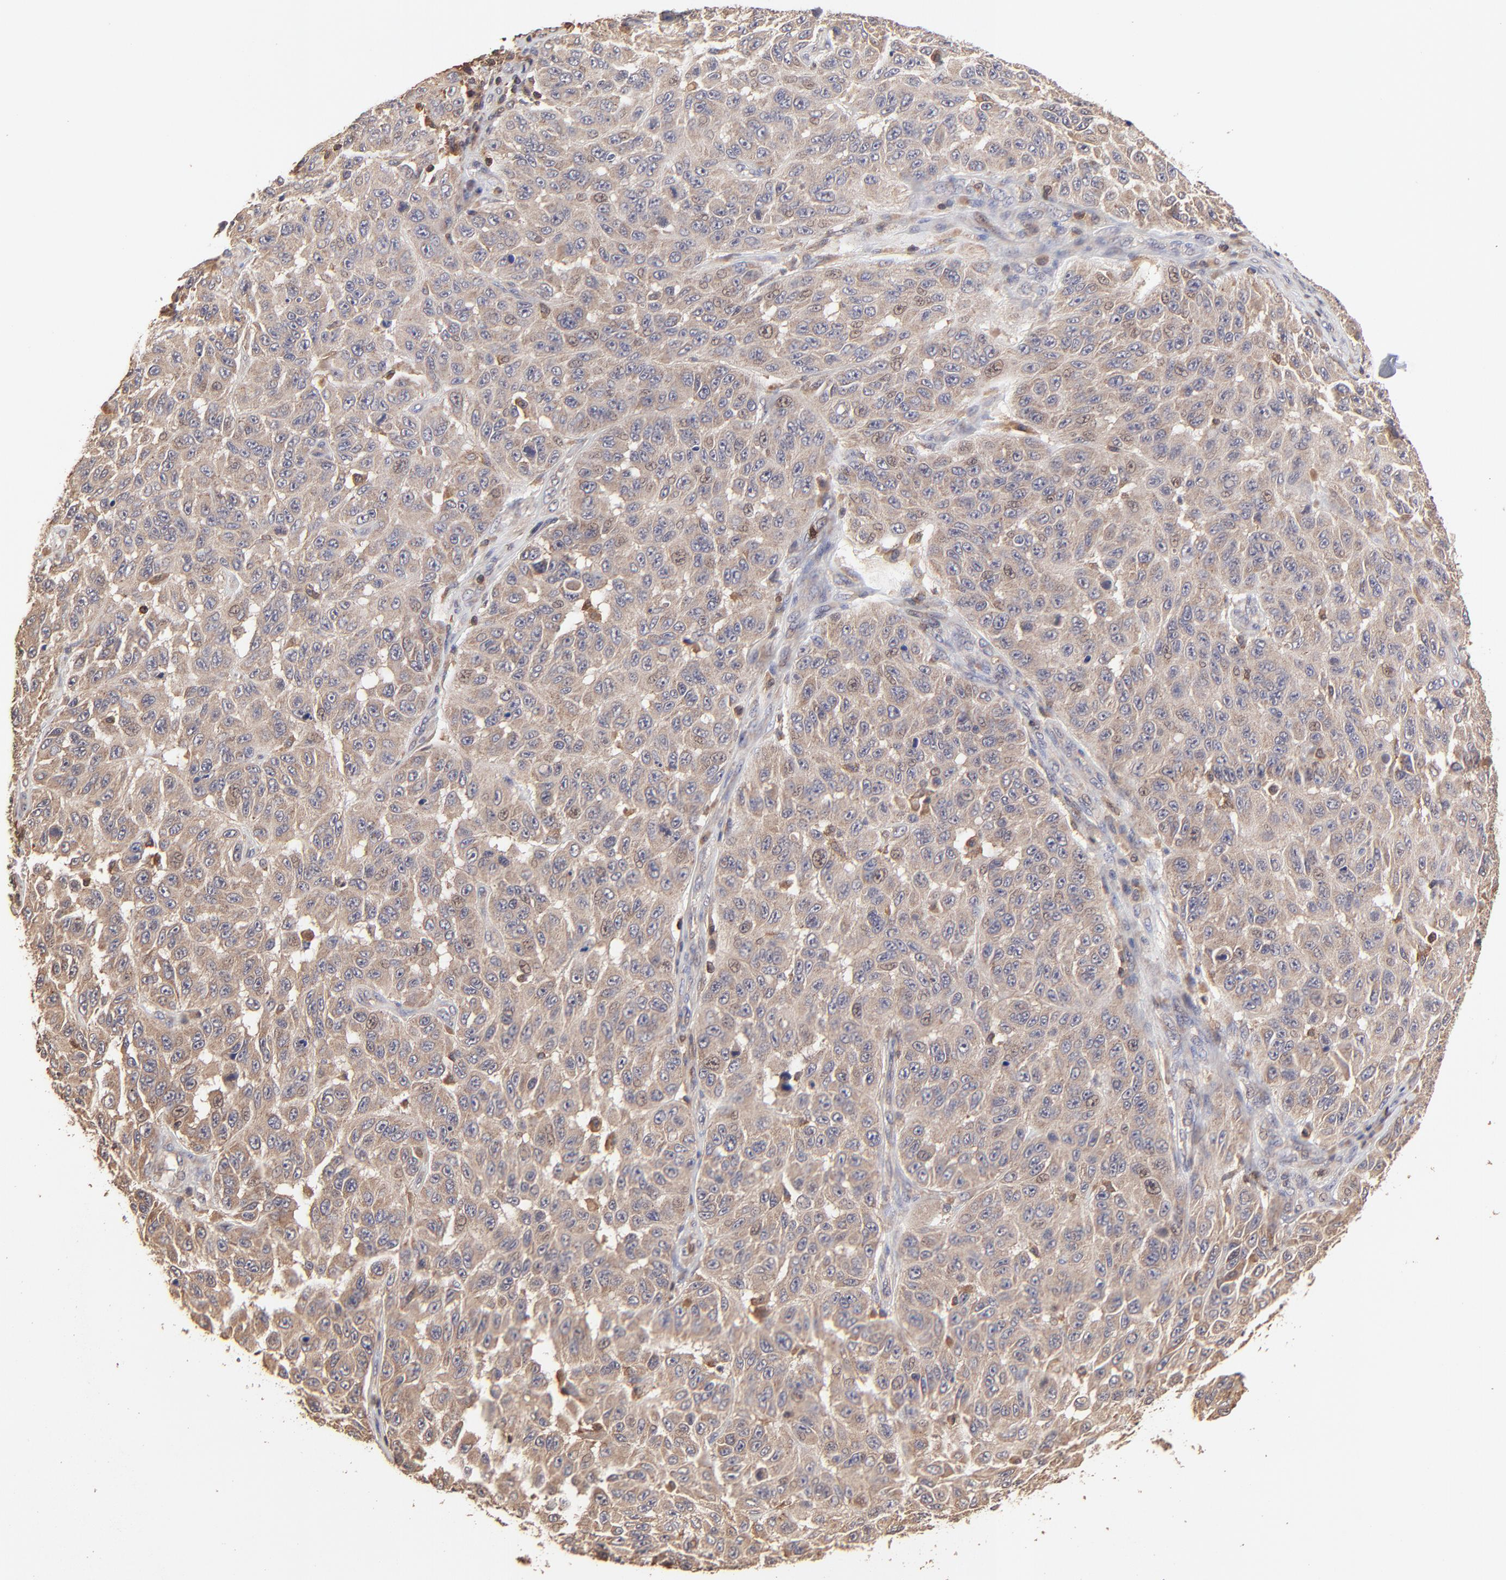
{"staining": {"intensity": "weak", "quantity": ">75%", "location": "cytoplasmic/membranous"}, "tissue": "melanoma", "cell_type": "Tumor cells", "image_type": "cancer", "snomed": [{"axis": "morphology", "description": "Malignant melanoma, NOS"}, {"axis": "topography", "description": "Skin"}], "caption": "Protein staining shows weak cytoplasmic/membranous staining in approximately >75% of tumor cells in malignant melanoma. Nuclei are stained in blue.", "gene": "STON2", "patient": {"sex": "male", "age": 30}}